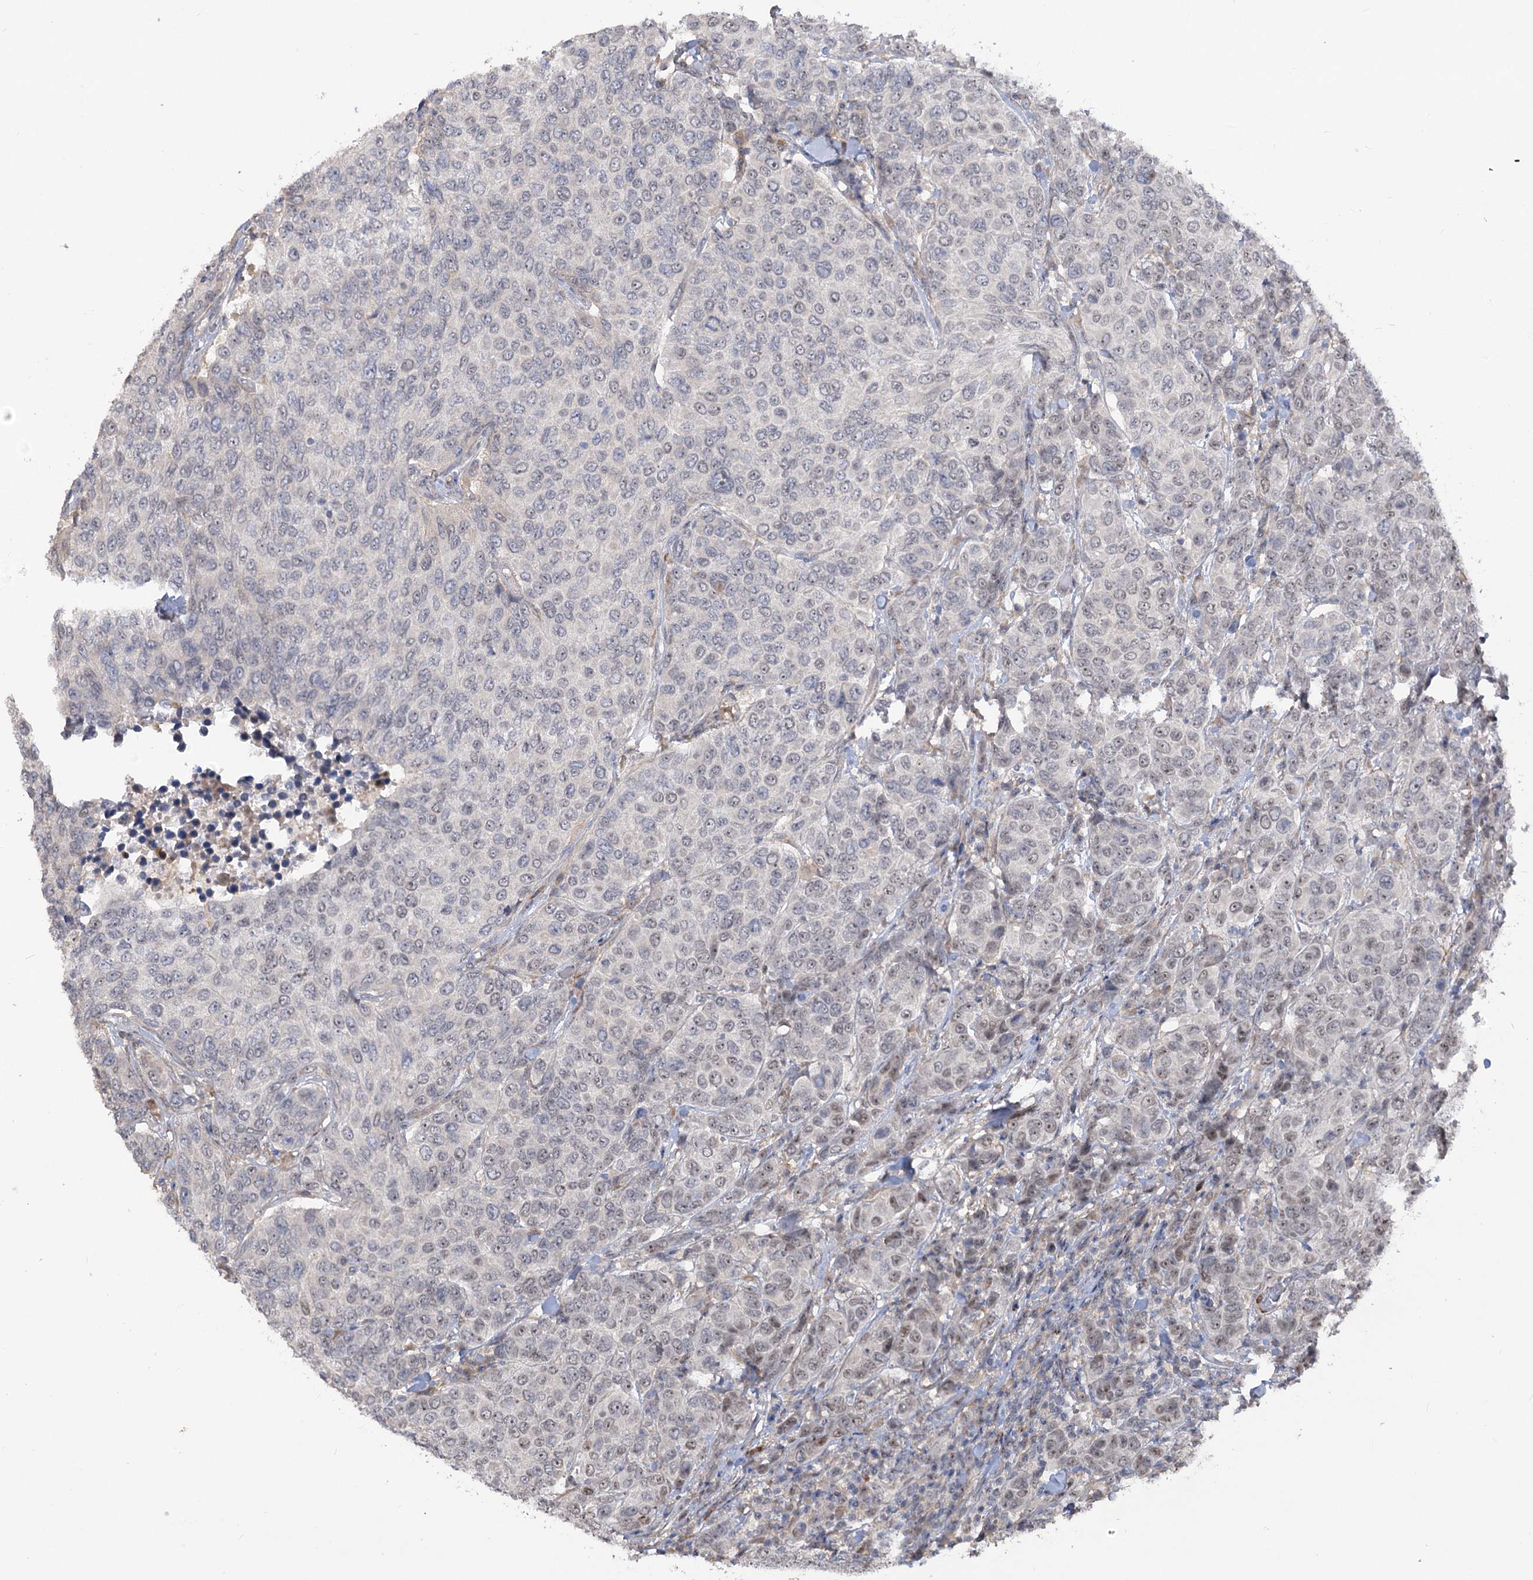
{"staining": {"intensity": "negative", "quantity": "none", "location": "none"}, "tissue": "breast cancer", "cell_type": "Tumor cells", "image_type": "cancer", "snomed": [{"axis": "morphology", "description": "Duct carcinoma"}, {"axis": "topography", "description": "Breast"}], "caption": "The image reveals no significant staining in tumor cells of breast cancer. Brightfield microscopy of immunohistochemistry (IHC) stained with DAB (3,3'-diaminobenzidine) (brown) and hematoxylin (blue), captured at high magnification.", "gene": "ZSCAN23", "patient": {"sex": "female", "age": 55}}